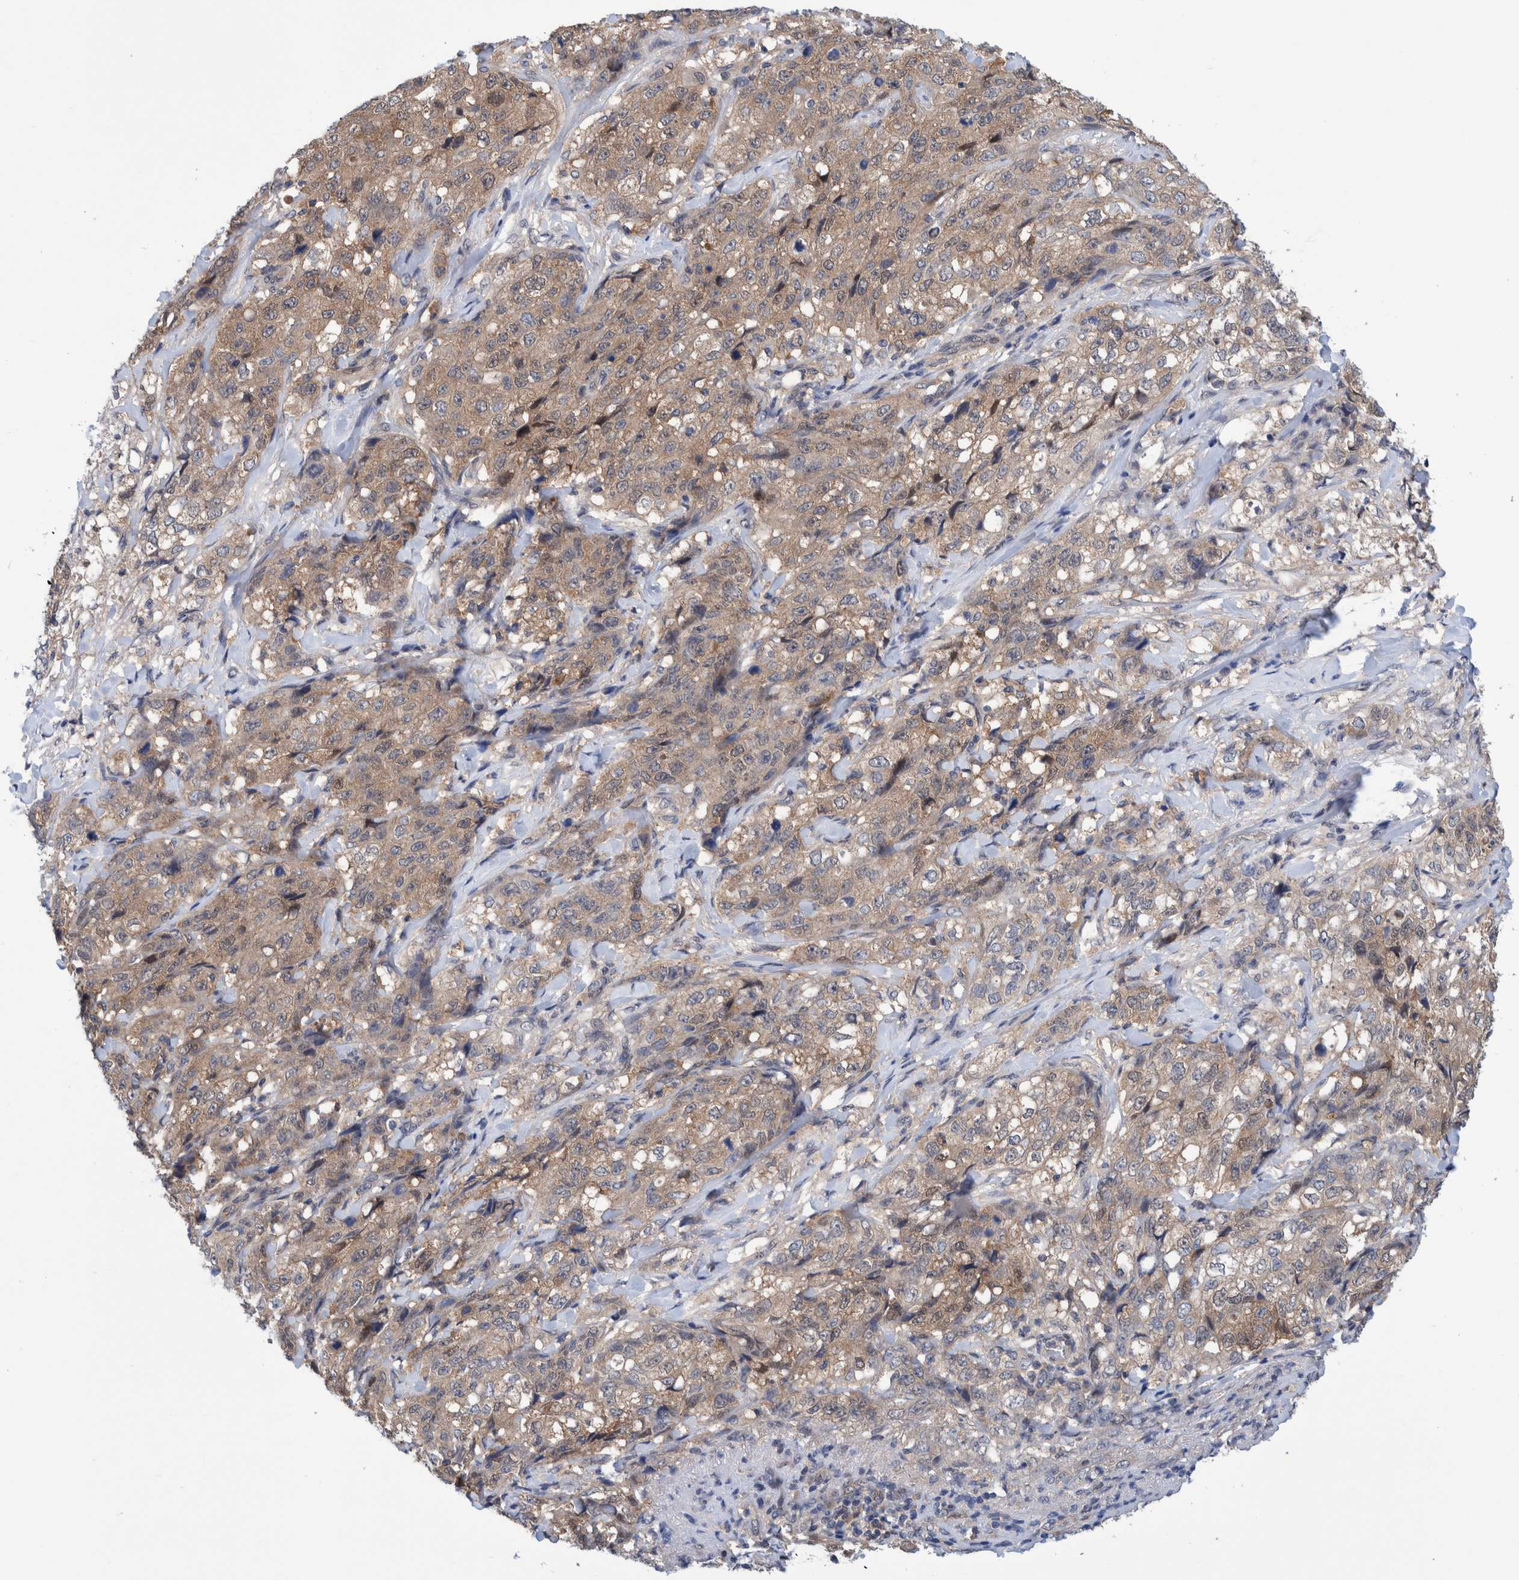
{"staining": {"intensity": "weak", "quantity": ">75%", "location": "cytoplasmic/membranous"}, "tissue": "stomach cancer", "cell_type": "Tumor cells", "image_type": "cancer", "snomed": [{"axis": "morphology", "description": "Adenocarcinoma, NOS"}, {"axis": "topography", "description": "Stomach"}], "caption": "A micrograph of stomach cancer stained for a protein displays weak cytoplasmic/membranous brown staining in tumor cells. (Stains: DAB (3,3'-diaminobenzidine) in brown, nuclei in blue, Microscopy: brightfield microscopy at high magnification).", "gene": "PFAS", "patient": {"sex": "male", "age": 48}}